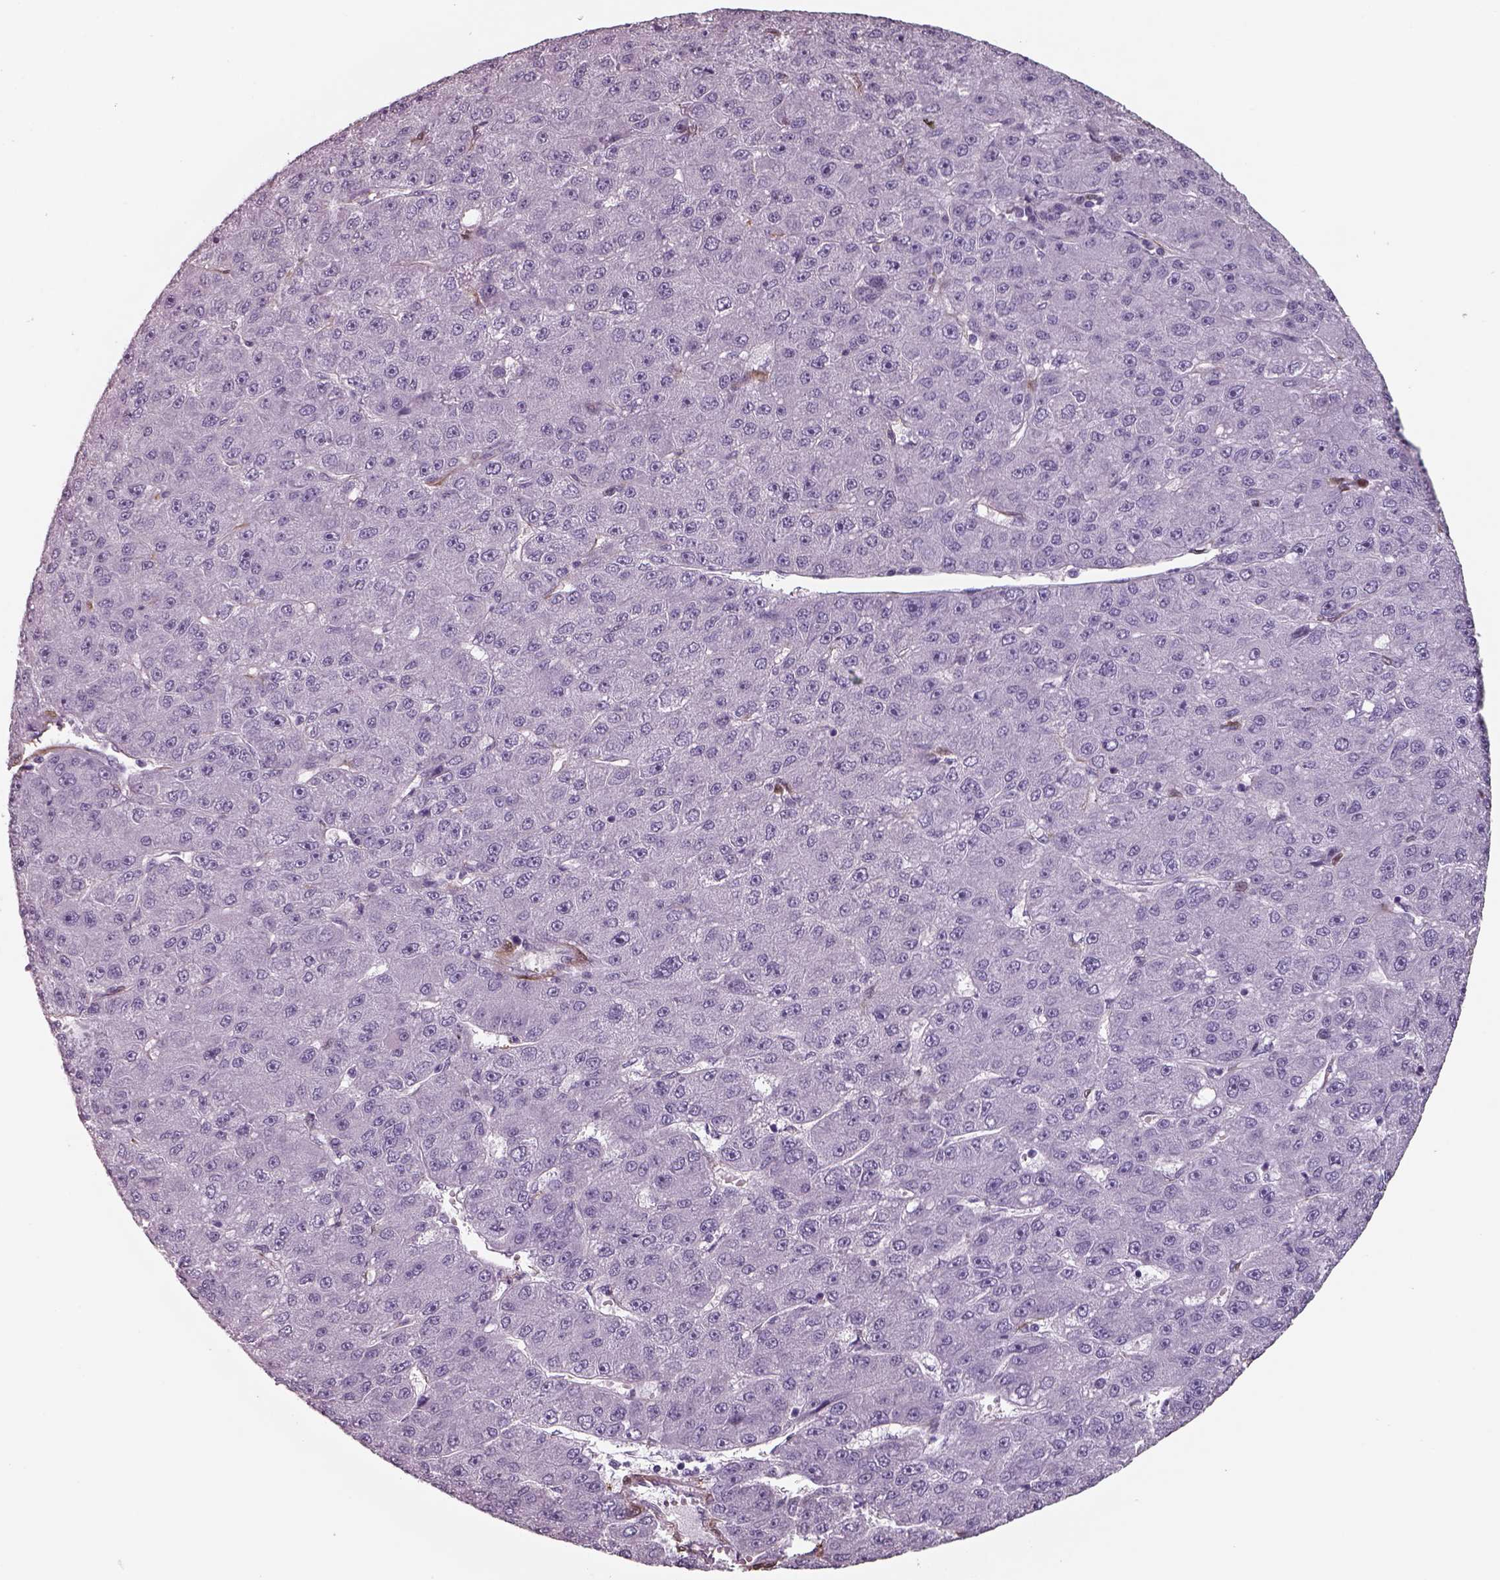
{"staining": {"intensity": "negative", "quantity": "none", "location": "none"}, "tissue": "liver cancer", "cell_type": "Tumor cells", "image_type": "cancer", "snomed": [{"axis": "morphology", "description": "Carcinoma, Hepatocellular, NOS"}, {"axis": "topography", "description": "Liver"}], "caption": "The micrograph reveals no staining of tumor cells in liver hepatocellular carcinoma.", "gene": "ISYNA1", "patient": {"sex": "male", "age": 67}}